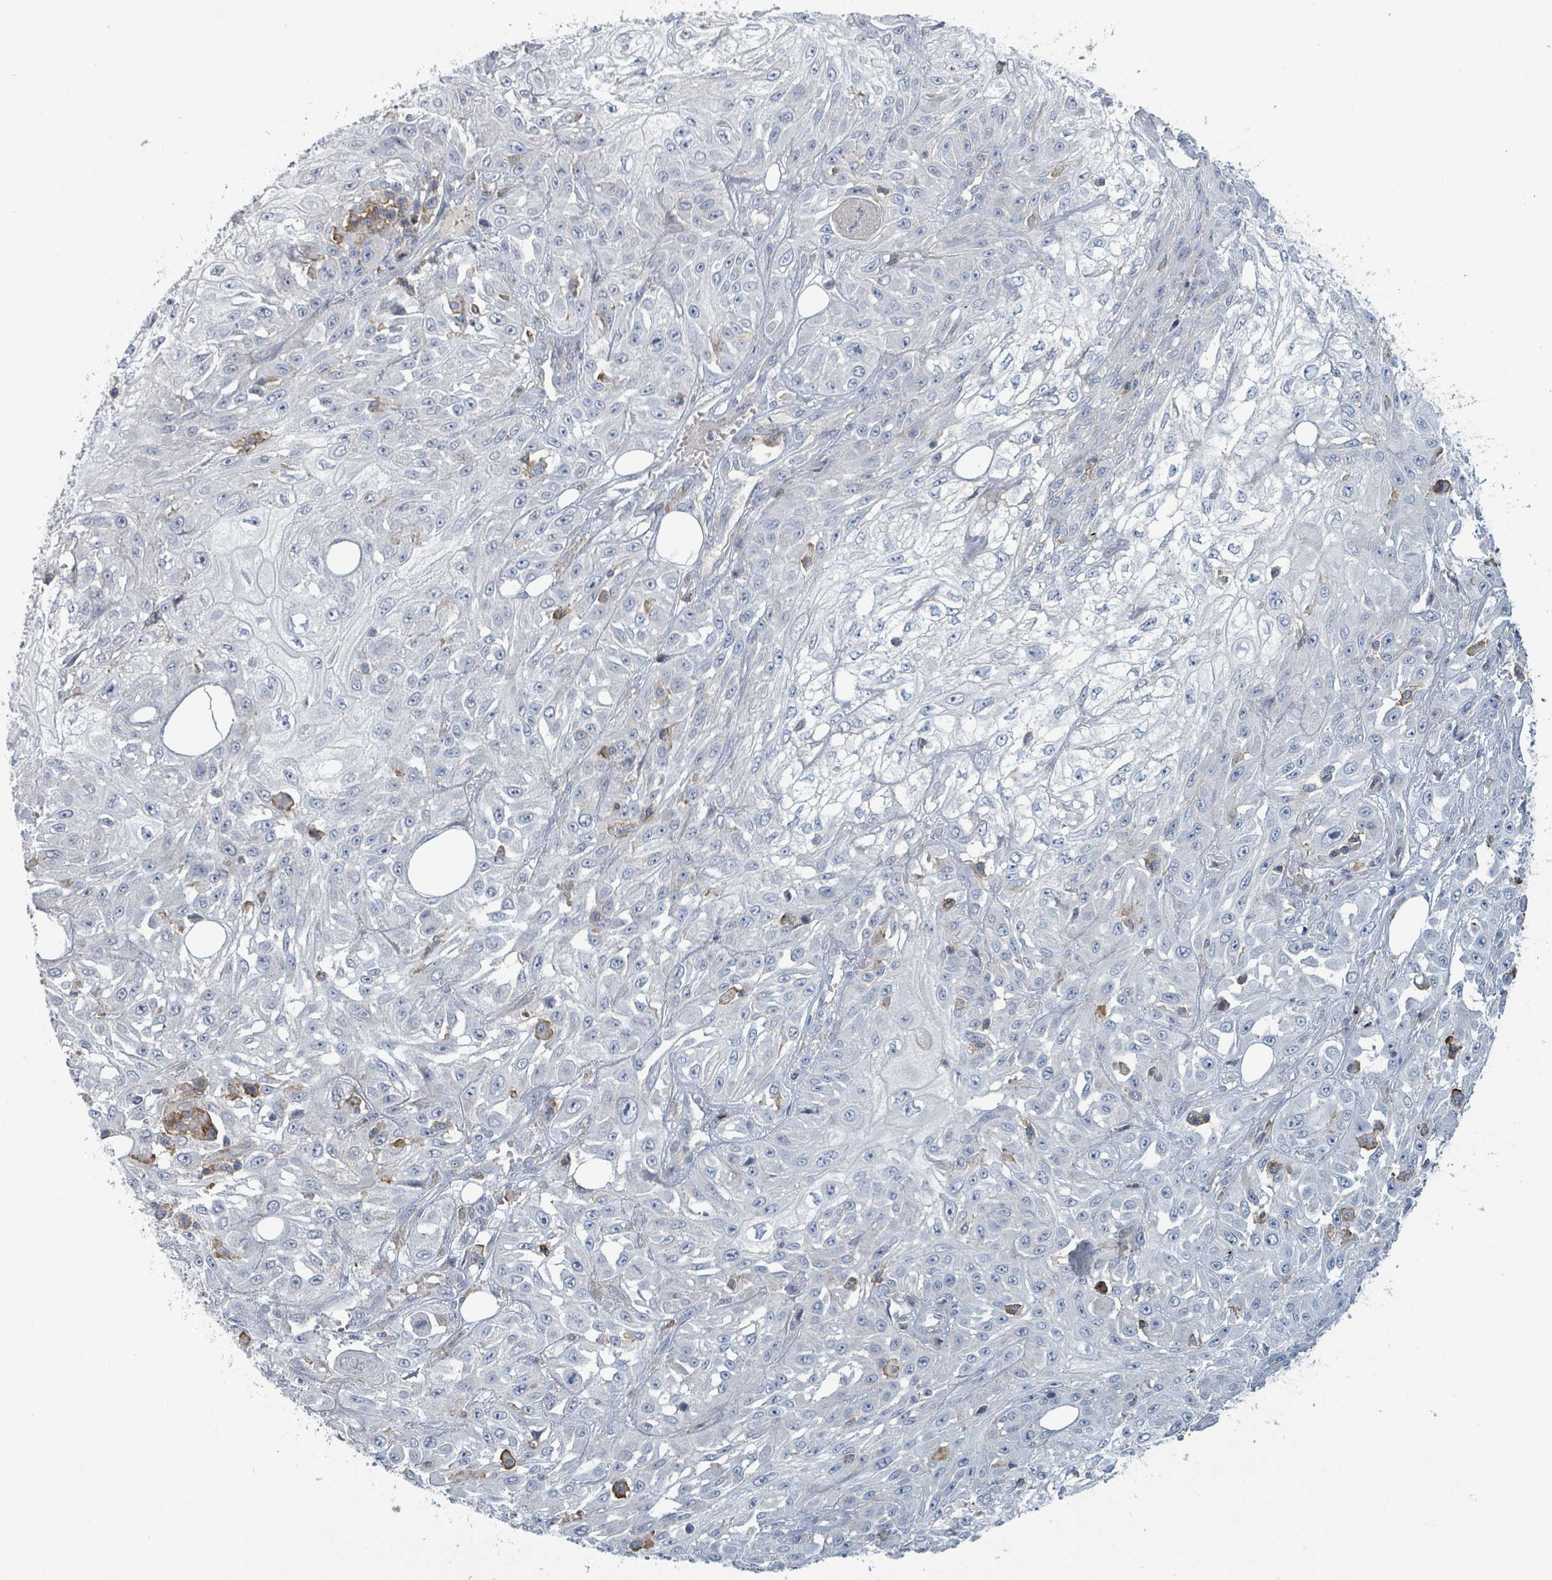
{"staining": {"intensity": "negative", "quantity": "none", "location": "none"}, "tissue": "skin cancer", "cell_type": "Tumor cells", "image_type": "cancer", "snomed": [{"axis": "morphology", "description": "Squamous cell carcinoma, NOS"}, {"axis": "morphology", "description": "Squamous cell carcinoma, metastatic, NOS"}, {"axis": "topography", "description": "Skin"}, {"axis": "topography", "description": "Lymph node"}], "caption": "The photomicrograph shows no significant expression in tumor cells of skin cancer.", "gene": "TNFRSF14", "patient": {"sex": "male", "age": 75}}